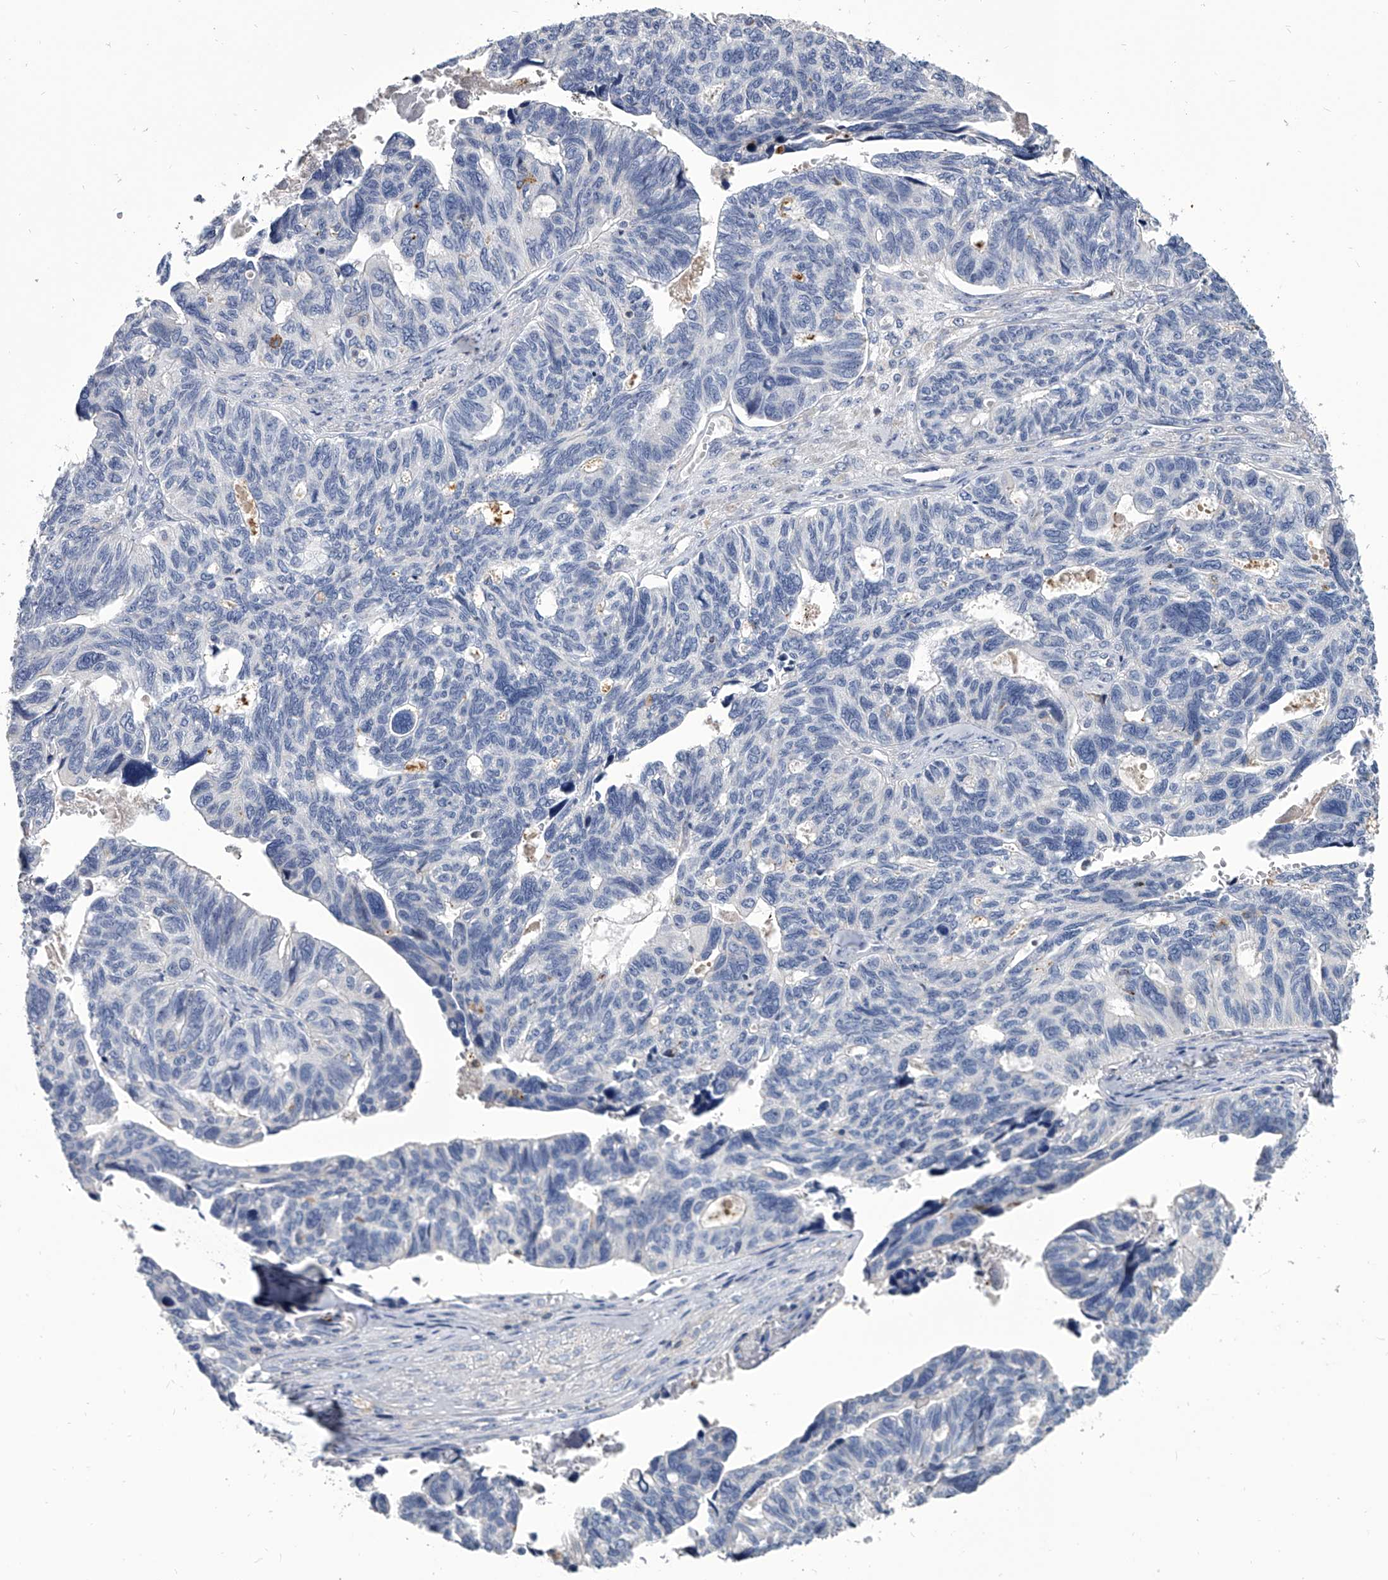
{"staining": {"intensity": "negative", "quantity": "none", "location": "none"}, "tissue": "ovarian cancer", "cell_type": "Tumor cells", "image_type": "cancer", "snomed": [{"axis": "morphology", "description": "Cystadenocarcinoma, serous, NOS"}, {"axis": "topography", "description": "Ovary"}], "caption": "DAB immunohistochemical staining of human ovarian cancer displays no significant expression in tumor cells. (DAB IHC, high magnification).", "gene": "SPP1", "patient": {"sex": "female", "age": 79}}